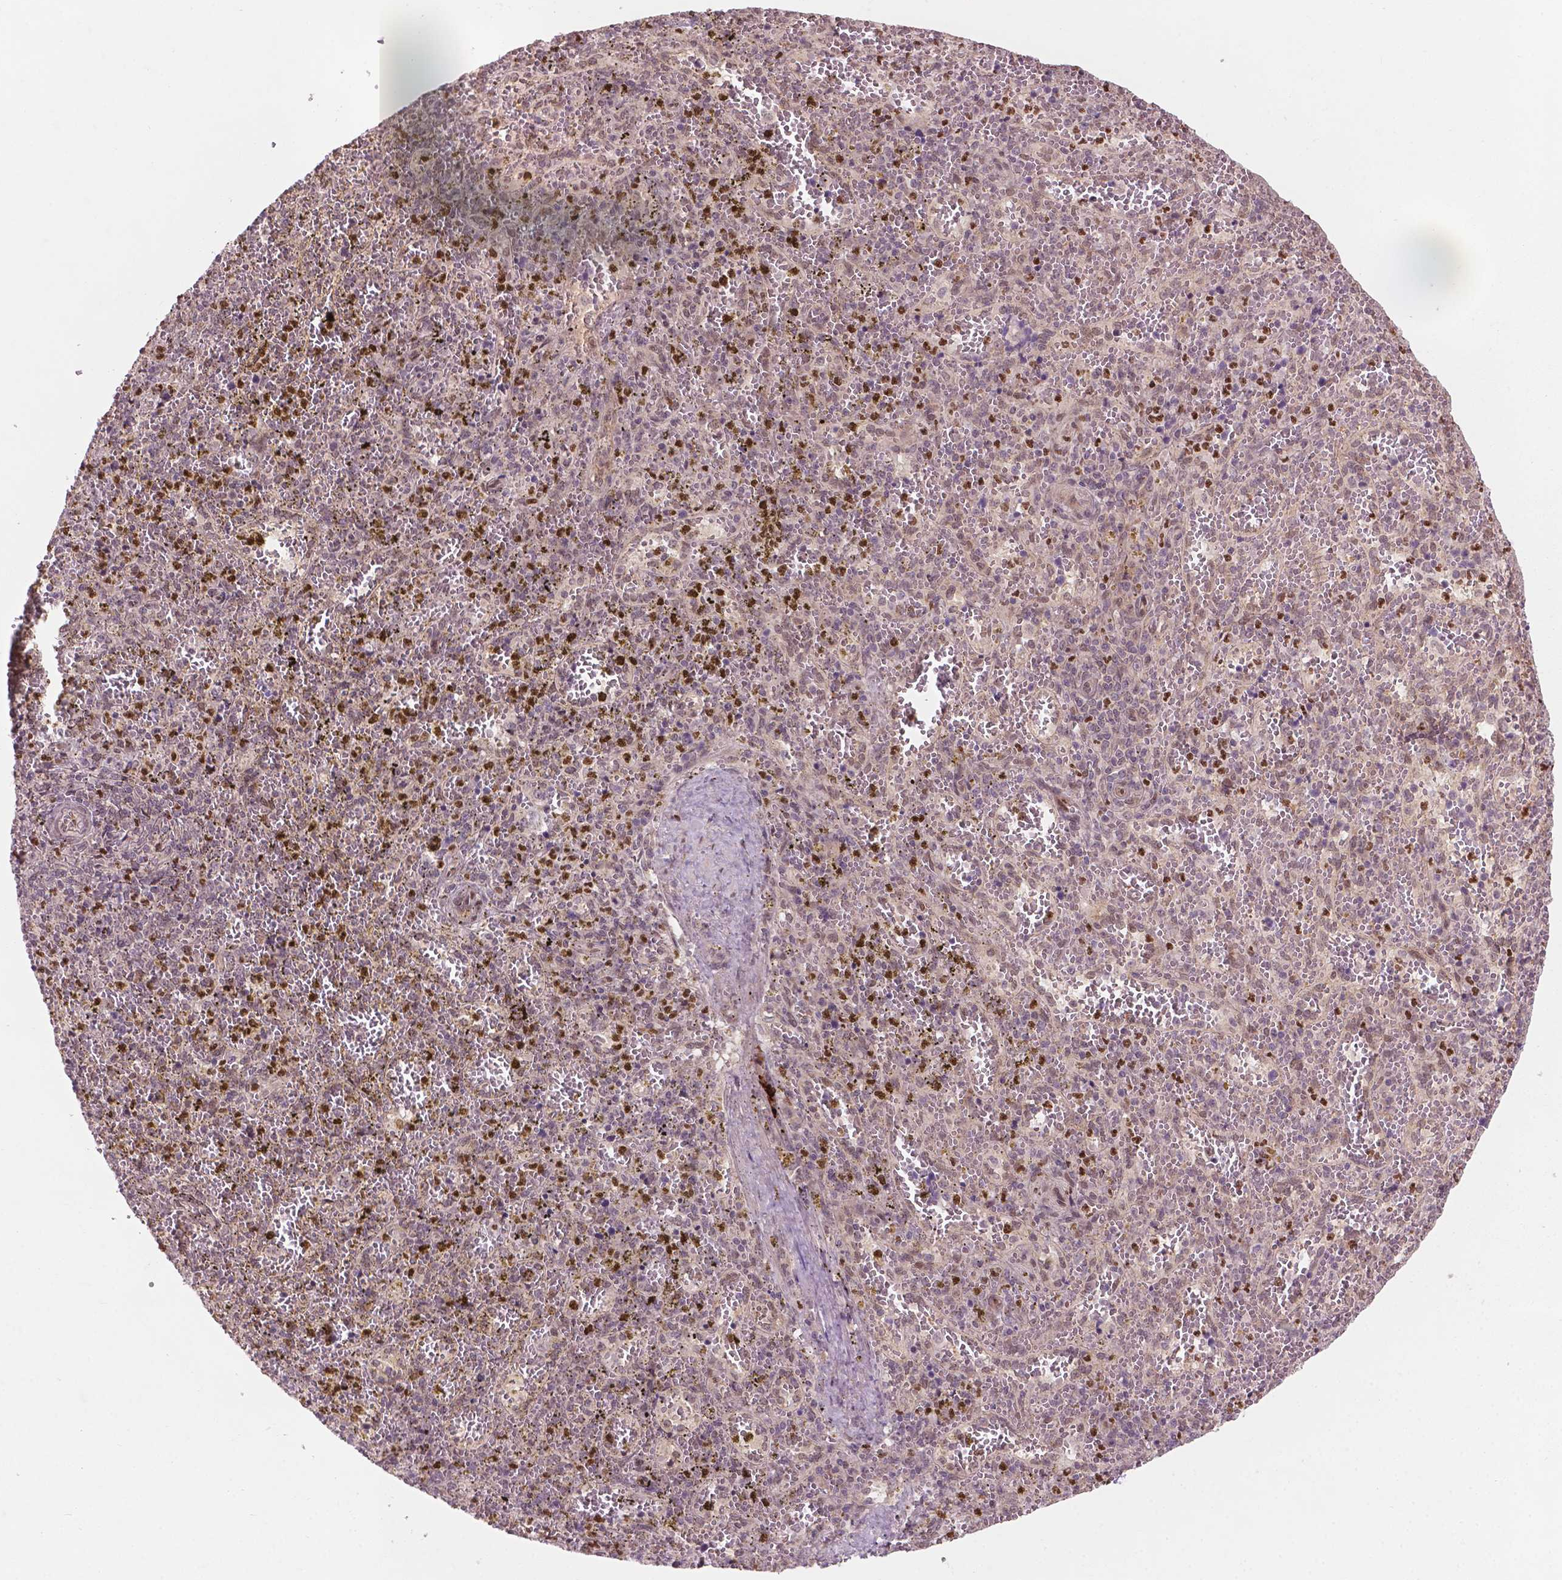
{"staining": {"intensity": "strong", "quantity": "<25%", "location": "nuclear"}, "tissue": "spleen", "cell_type": "Cells in red pulp", "image_type": "normal", "snomed": [{"axis": "morphology", "description": "Normal tissue, NOS"}, {"axis": "topography", "description": "Spleen"}], "caption": "High-magnification brightfield microscopy of normal spleen stained with DAB (3,3'-diaminobenzidine) (brown) and counterstained with hematoxylin (blue). cells in red pulp exhibit strong nuclear staining is identified in approximately<25% of cells.", "gene": "NFAT5", "patient": {"sex": "female", "age": 50}}